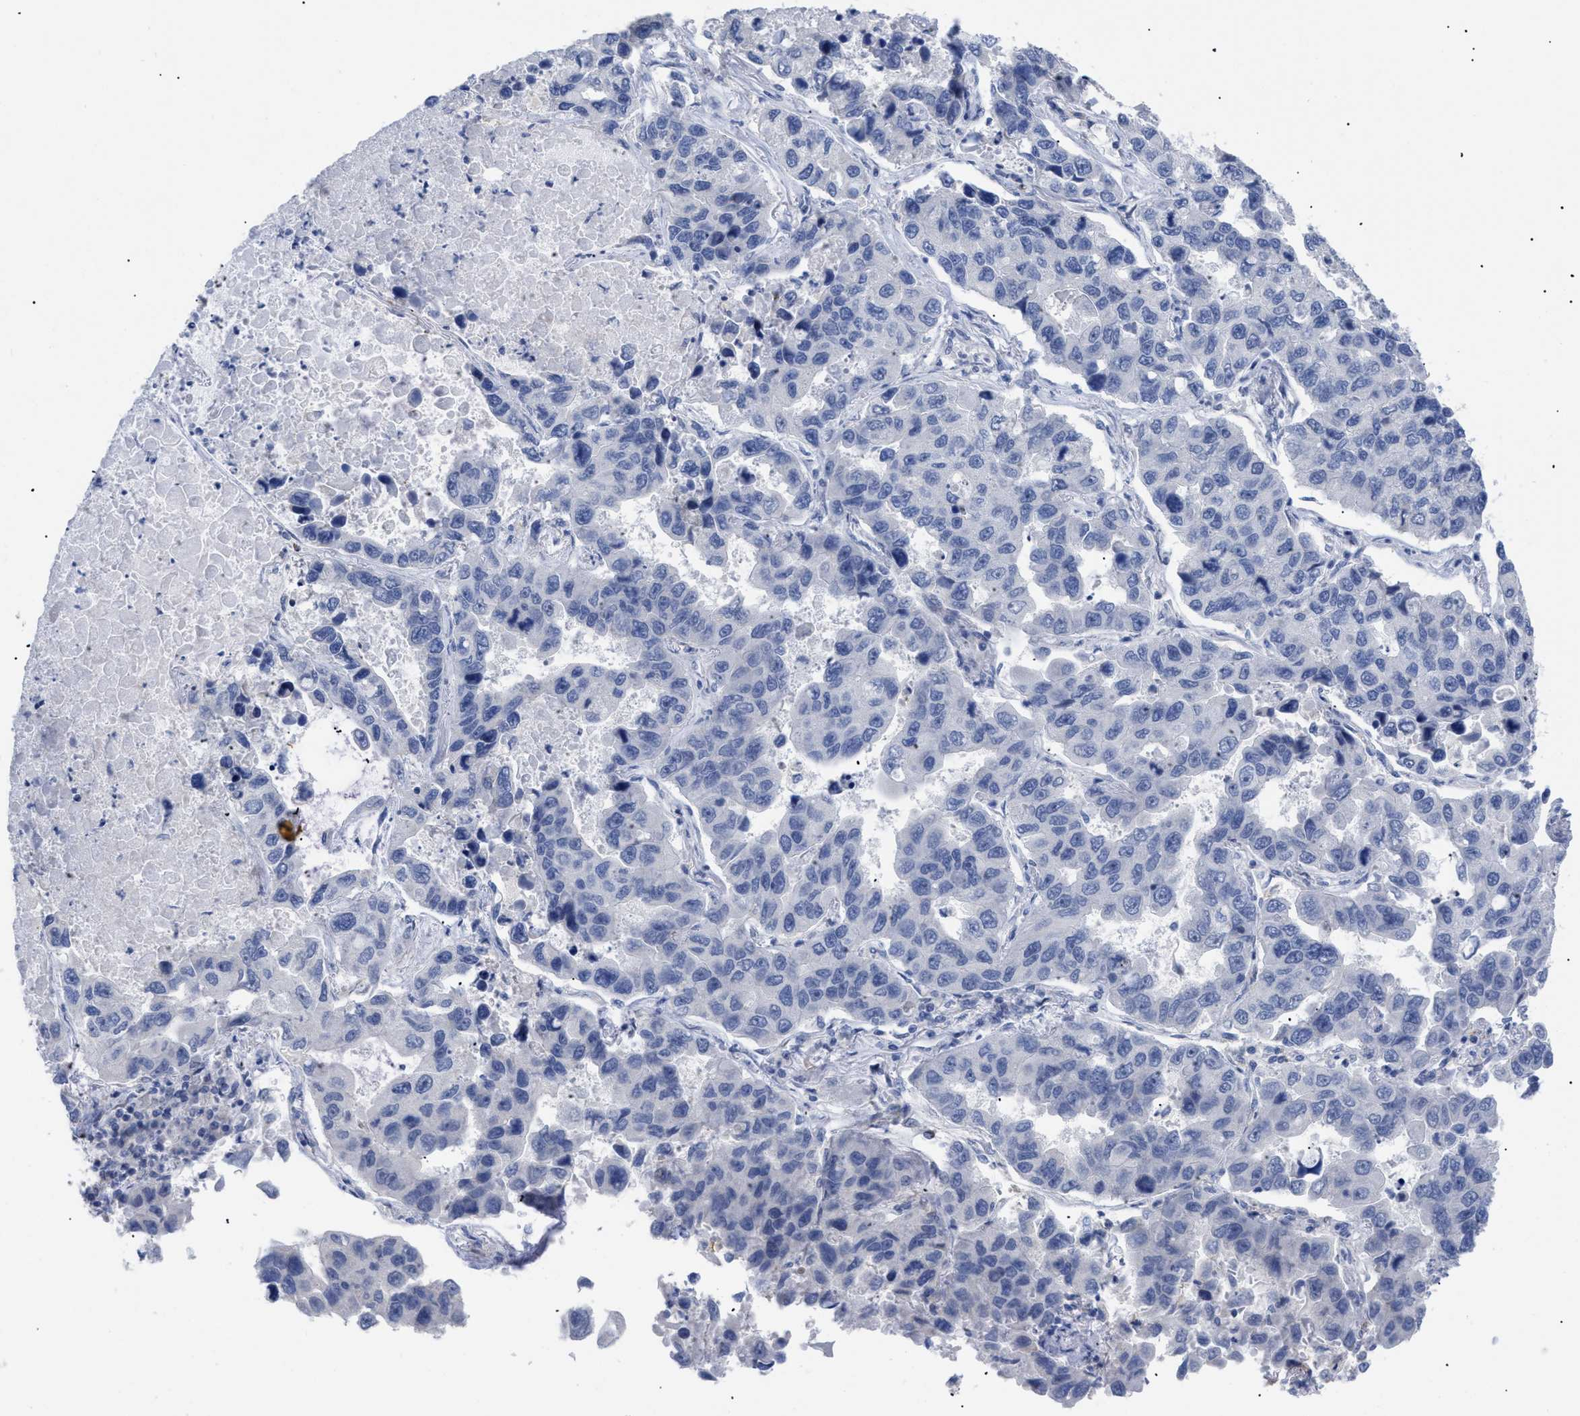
{"staining": {"intensity": "negative", "quantity": "none", "location": "none"}, "tissue": "lung cancer", "cell_type": "Tumor cells", "image_type": "cancer", "snomed": [{"axis": "morphology", "description": "Adenocarcinoma, NOS"}, {"axis": "topography", "description": "Lung"}], "caption": "A micrograph of human lung adenocarcinoma is negative for staining in tumor cells. (Brightfield microscopy of DAB immunohistochemistry (IHC) at high magnification).", "gene": "CAV3", "patient": {"sex": "male", "age": 64}}